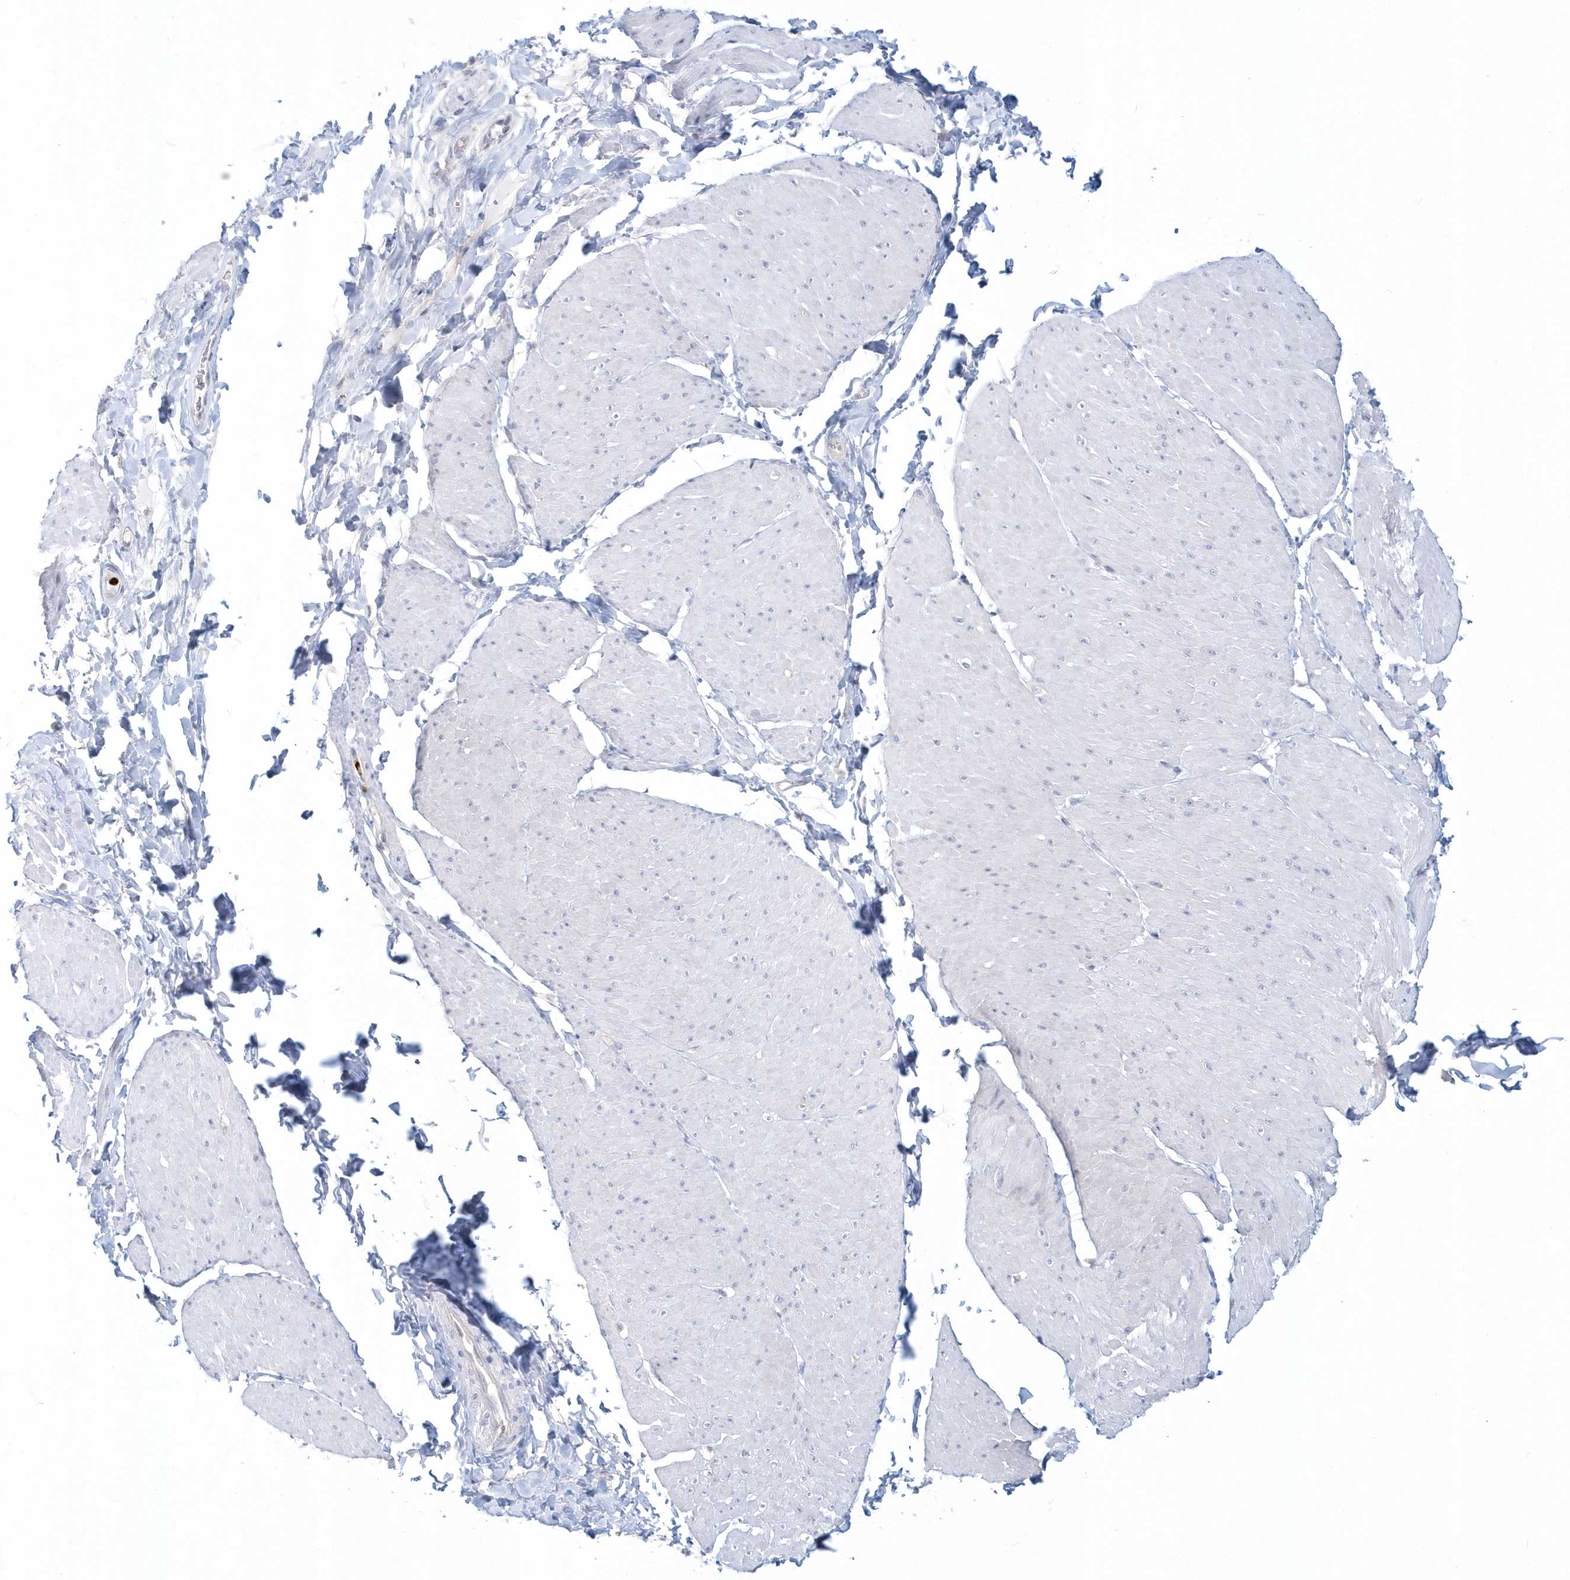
{"staining": {"intensity": "negative", "quantity": "none", "location": "none"}, "tissue": "smooth muscle", "cell_type": "Smooth muscle cells", "image_type": "normal", "snomed": [{"axis": "morphology", "description": "Urothelial carcinoma, High grade"}, {"axis": "topography", "description": "Urinary bladder"}], "caption": "A high-resolution histopathology image shows immunohistochemistry (IHC) staining of normal smooth muscle, which displays no significant positivity in smooth muscle cells.", "gene": "RNF7", "patient": {"sex": "male", "age": 46}}